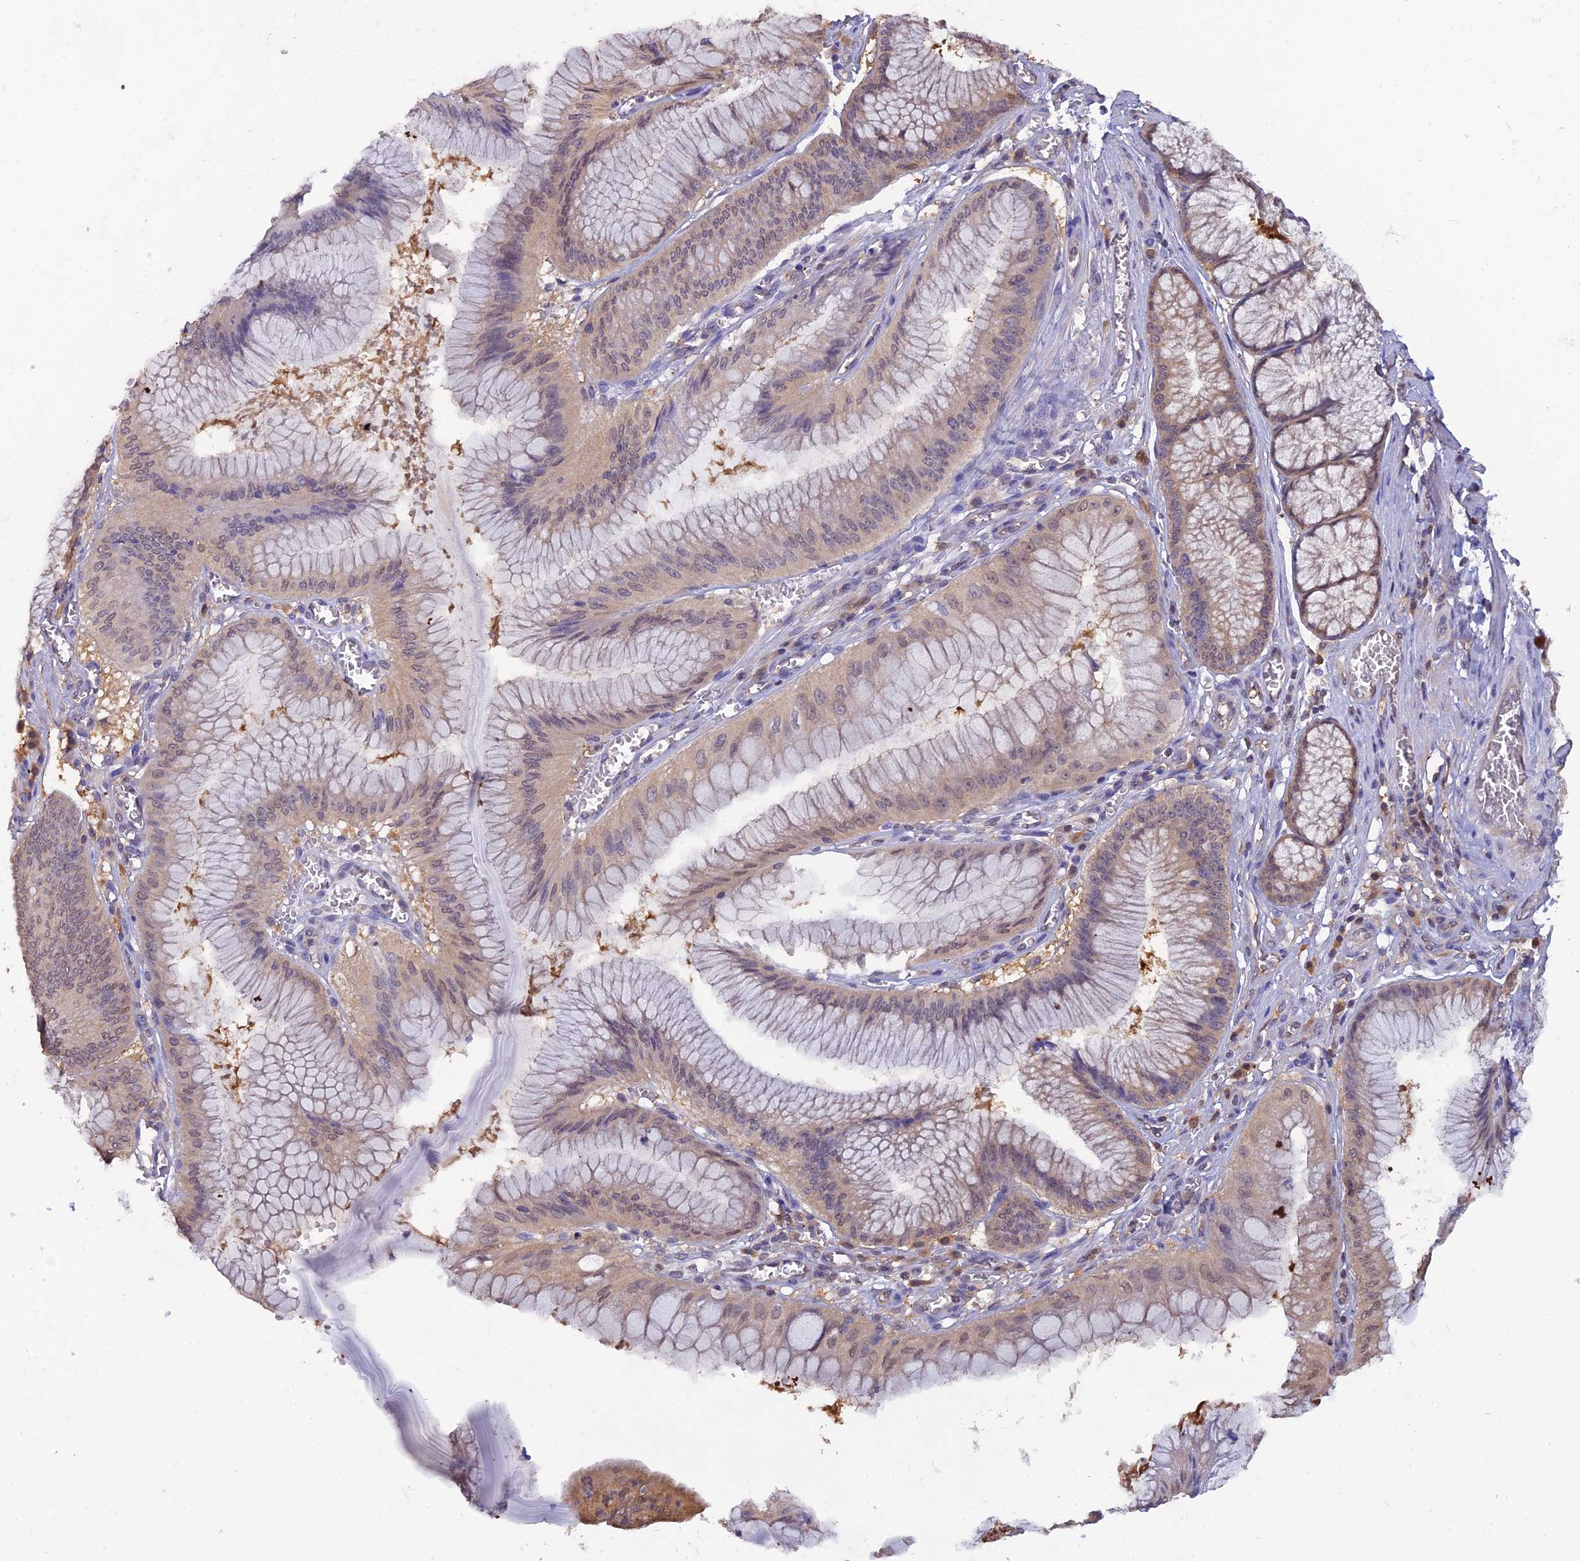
{"staining": {"intensity": "weak", "quantity": "25%-75%", "location": "nuclear"}, "tissue": "stomach cancer", "cell_type": "Tumor cells", "image_type": "cancer", "snomed": [{"axis": "morphology", "description": "Adenocarcinoma, NOS"}, {"axis": "topography", "description": "Stomach"}], "caption": "The immunohistochemical stain labels weak nuclear positivity in tumor cells of stomach cancer tissue.", "gene": "HINT1", "patient": {"sex": "male", "age": 59}}